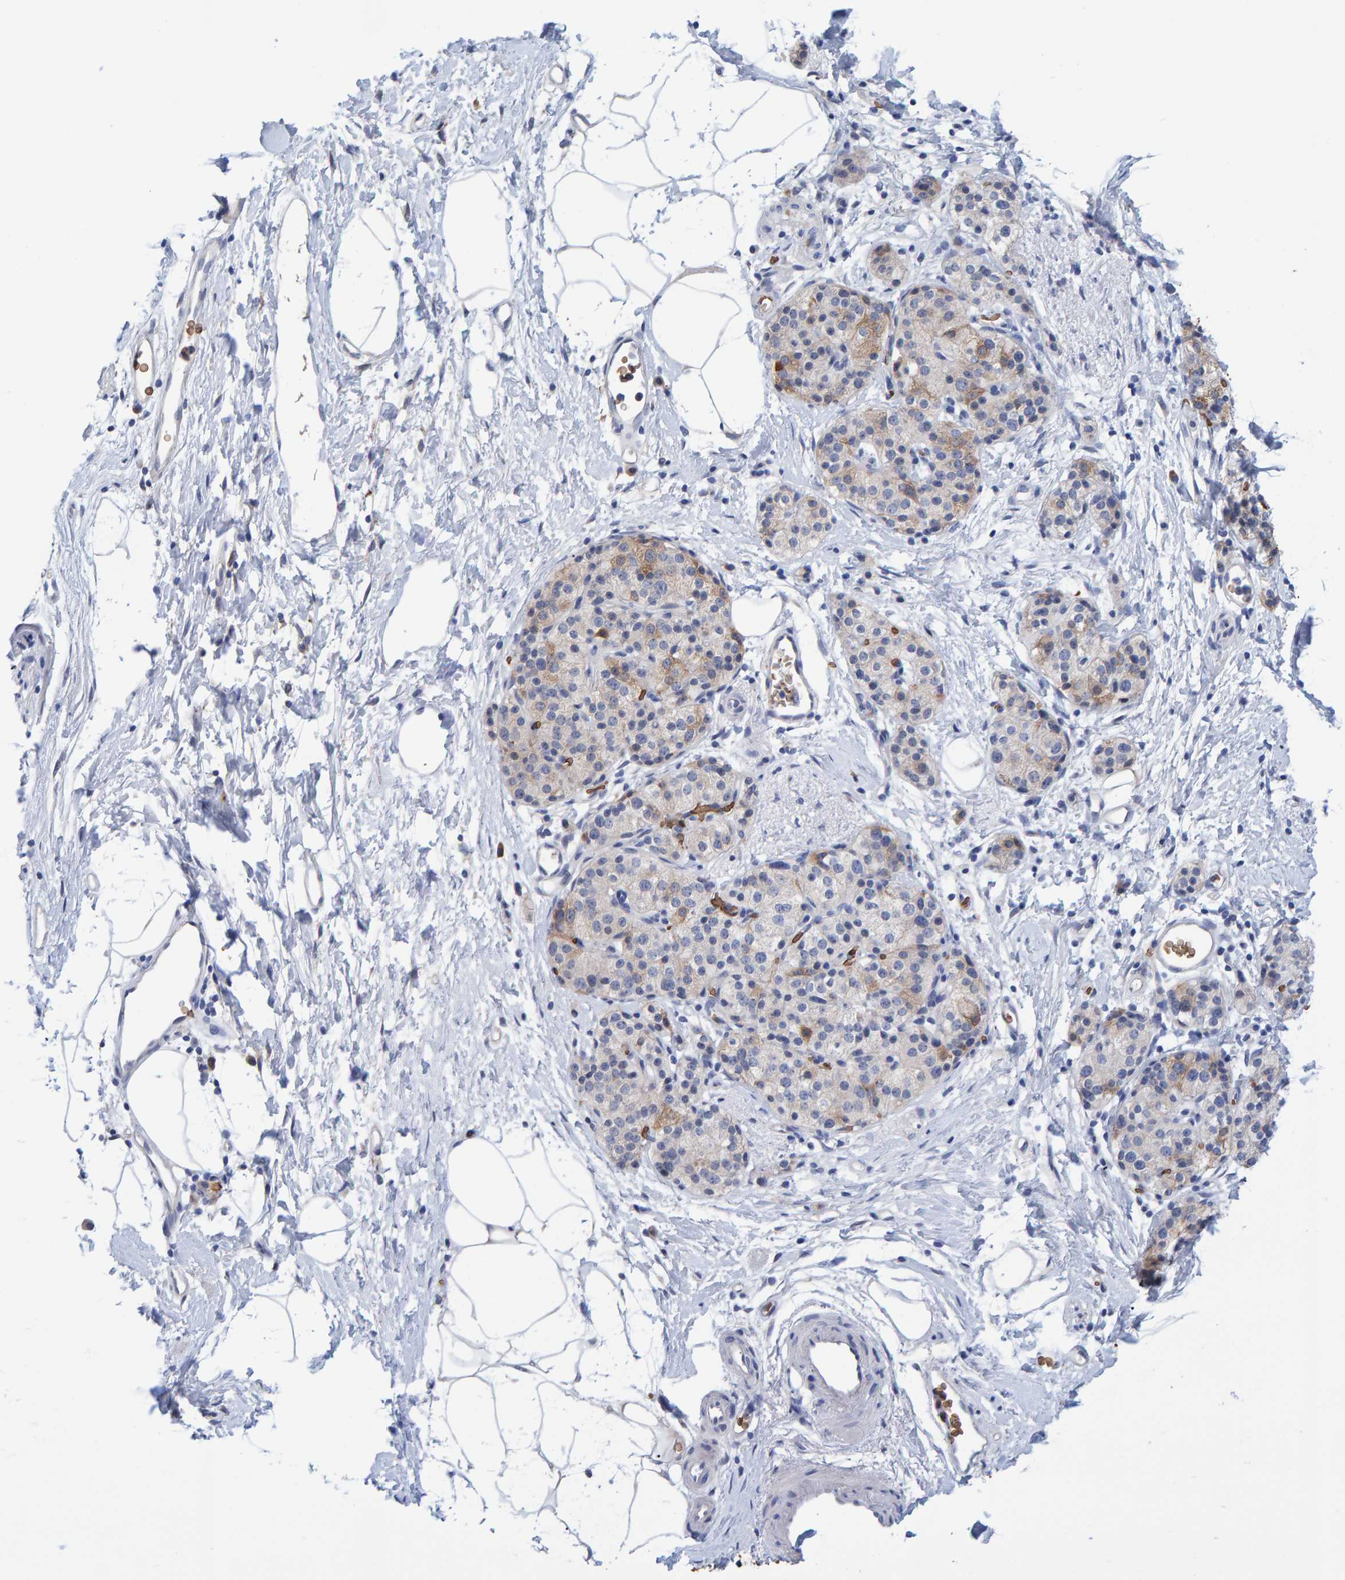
{"staining": {"intensity": "weak", "quantity": ">75%", "location": "cytoplasmic/membranous"}, "tissue": "pancreatic cancer", "cell_type": "Tumor cells", "image_type": "cancer", "snomed": [{"axis": "morphology", "description": "Adenocarcinoma, NOS"}, {"axis": "topography", "description": "Pancreas"}], "caption": "Pancreatic cancer (adenocarcinoma) tissue reveals weak cytoplasmic/membranous expression in approximately >75% of tumor cells, visualized by immunohistochemistry.", "gene": "VPS9D1", "patient": {"sex": "male", "age": 50}}